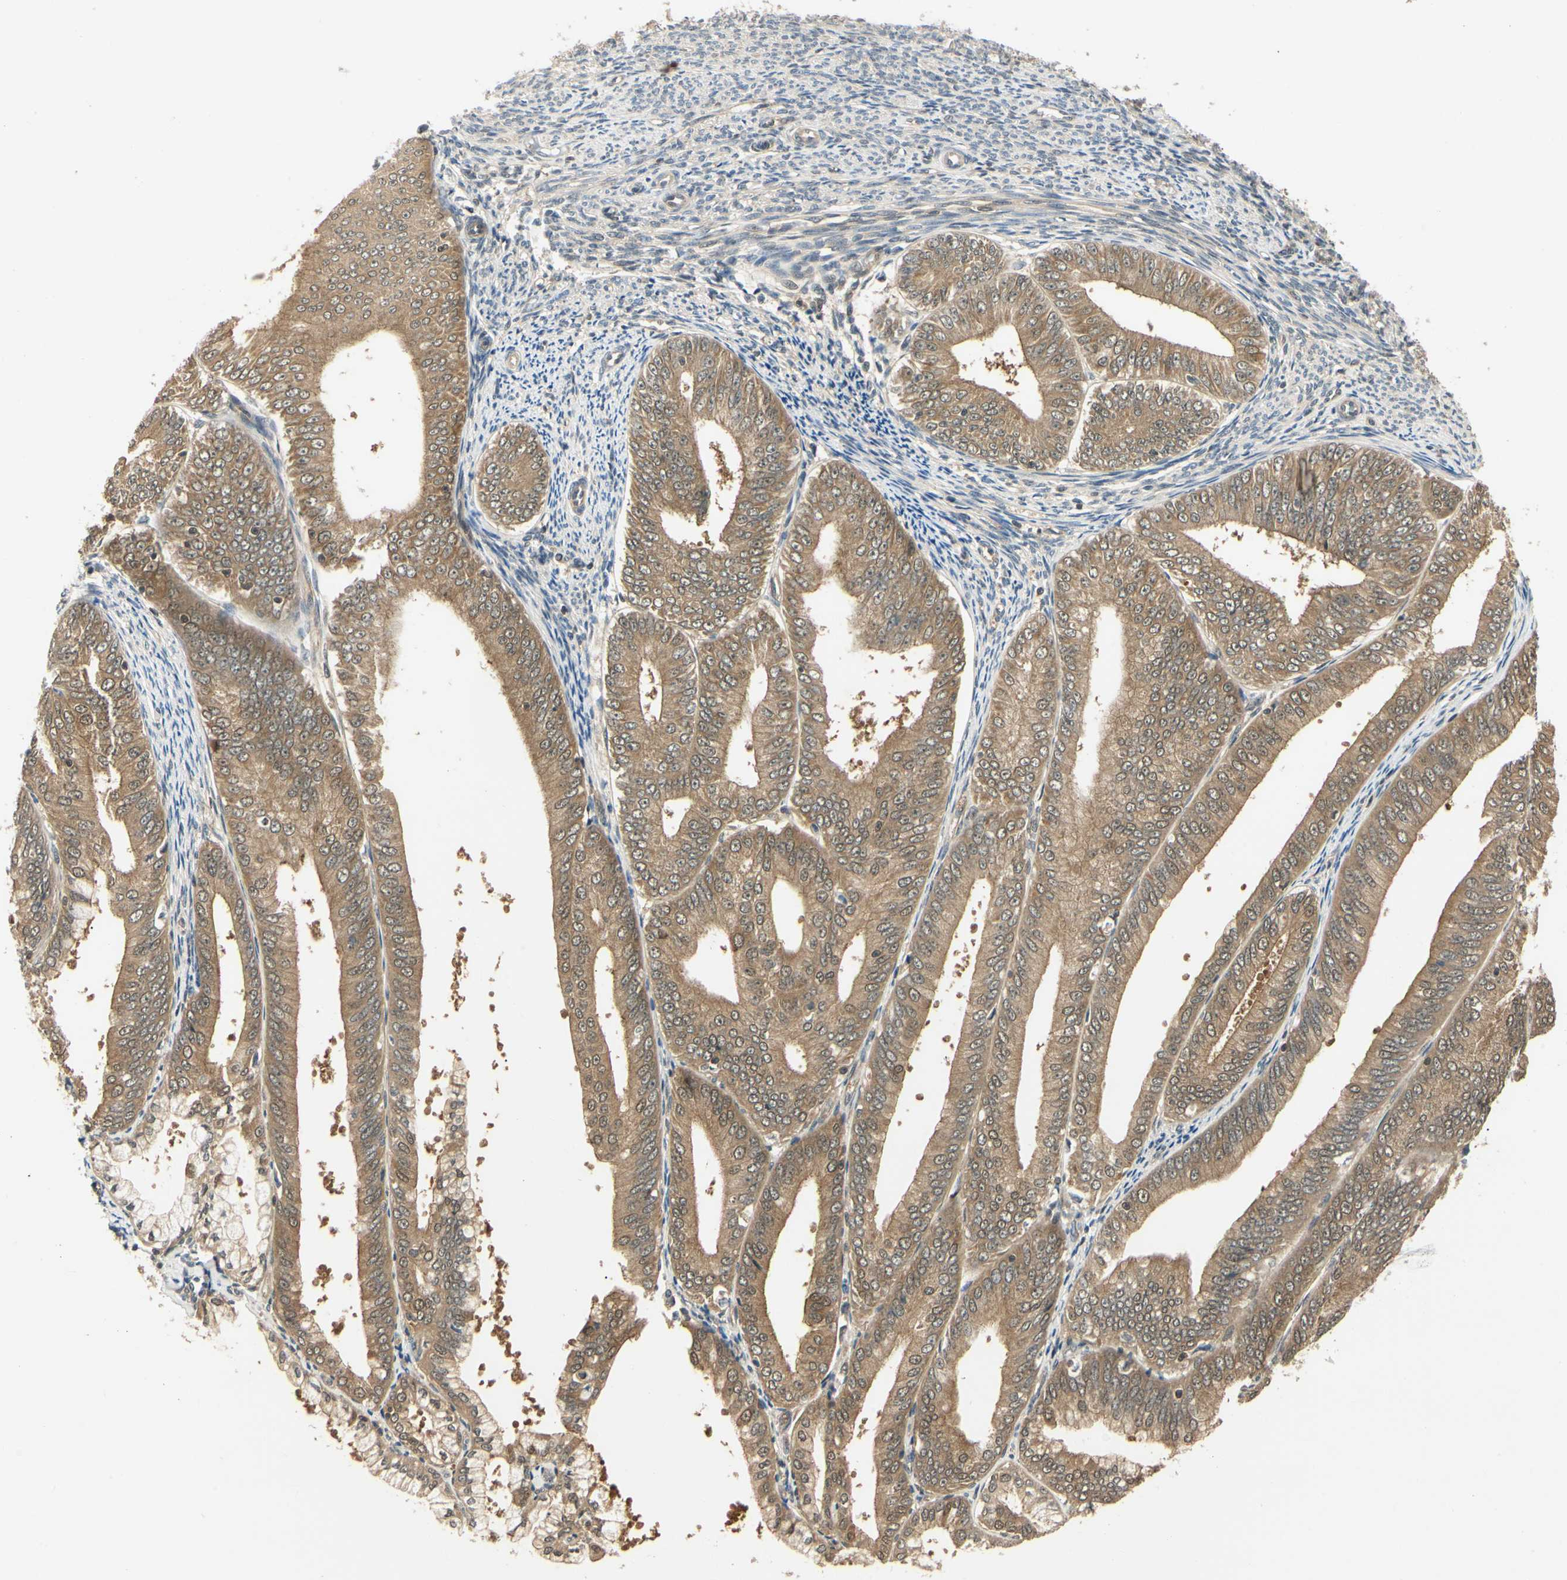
{"staining": {"intensity": "moderate", "quantity": ">75%", "location": "cytoplasmic/membranous"}, "tissue": "endometrial cancer", "cell_type": "Tumor cells", "image_type": "cancer", "snomed": [{"axis": "morphology", "description": "Adenocarcinoma, NOS"}, {"axis": "topography", "description": "Endometrium"}], "caption": "IHC (DAB) staining of endometrial cancer (adenocarcinoma) reveals moderate cytoplasmic/membranous protein positivity in approximately >75% of tumor cells. The protein is shown in brown color, while the nuclei are stained blue.", "gene": "UBE2Z", "patient": {"sex": "female", "age": 63}}